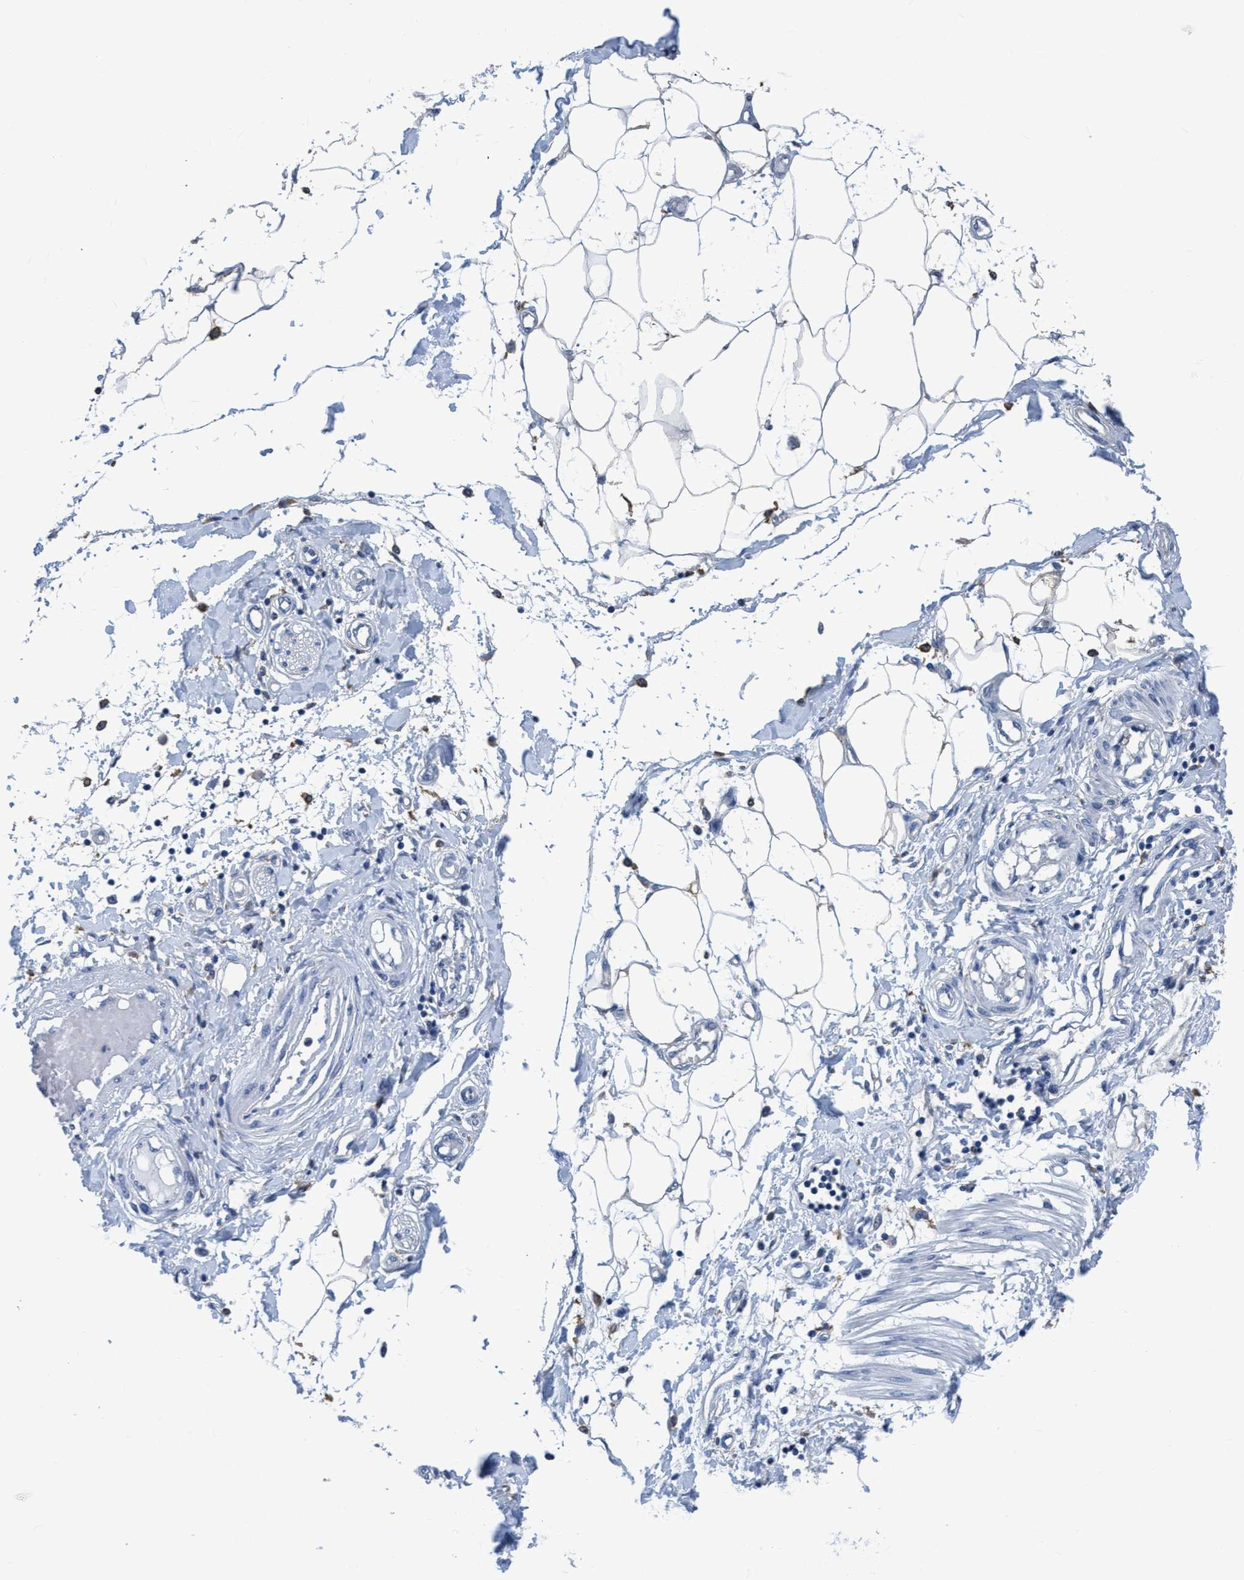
{"staining": {"intensity": "negative", "quantity": "none", "location": "none"}, "tissue": "adipose tissue", "cell_type": "Adipocytes", "image_type": "normal", "snomed": [{"axis": "morphology", "description": "Normal tissue, NOS"}, {"axis": "morphology", "description": "Adenocarcinoma, NOS"}, {"axis": "topography", "description": "Colon"}, {"axis": "topography", "description": "Peripheral nerve tissue"}], "caption": "Normal adipose tissue was stained to show a protein in brown. There is no significant positivity in adipocytes.", "gene": "DNAI1", "patient": {"sex": "male", "age": 14}}